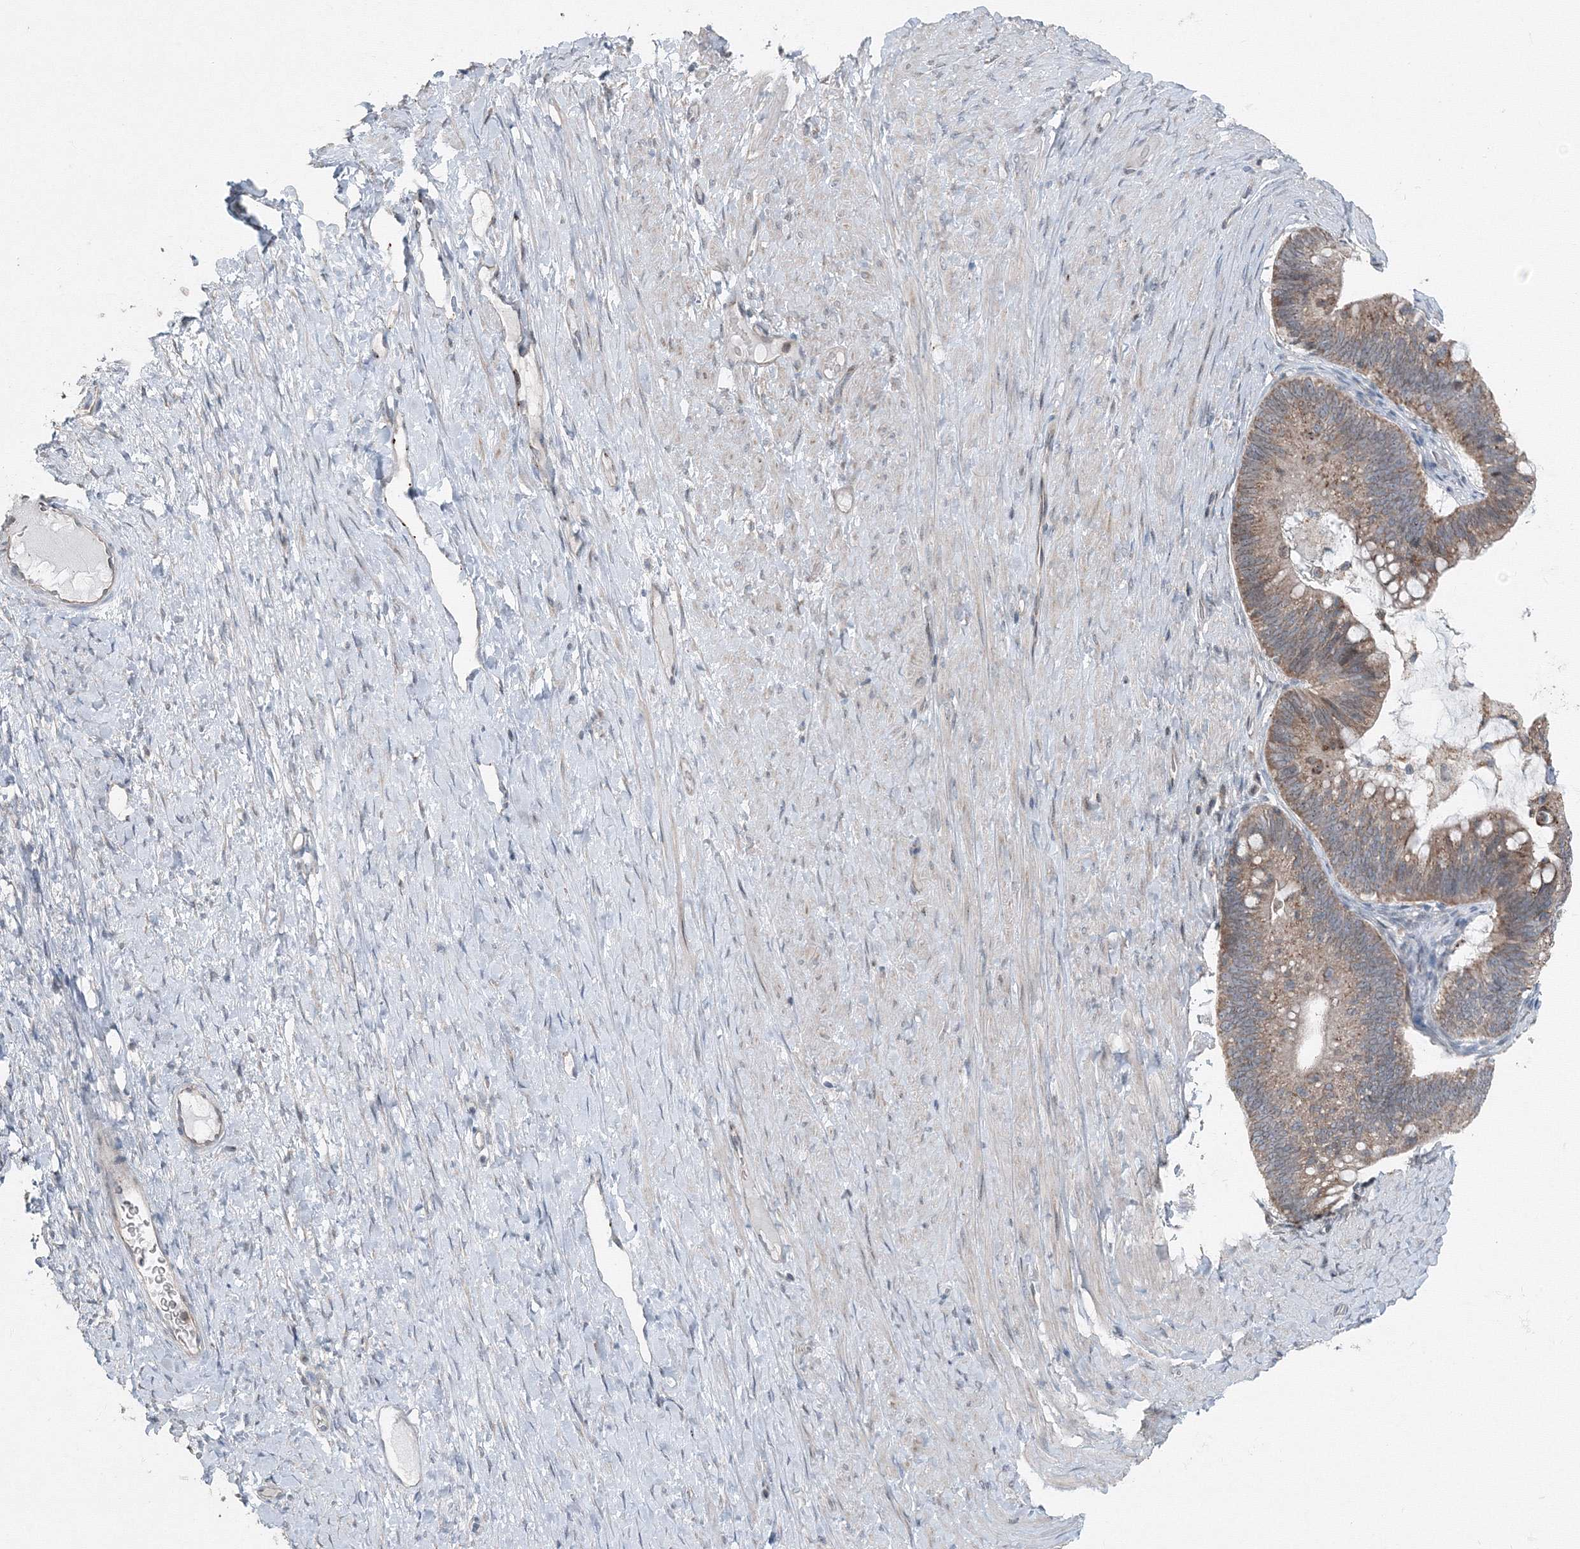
{"staining": {"intensity": "weak", "quantity": ">75%", "location": "cytoplasmic/membranous"}, "tissue": "ovarian cancer", "cell_type": "Tumor cells", "image_type": "cancer", "snomed": [{"axis": "morphology", "description": "Cystadenocarcinoma, mucinous, NOS"}, {"axis": "topography", "description": "Ovary"}], "caption": "IHC of human ovarian cancer displays low levels of weak cytoplasmic/membranous staining in approximately >75% of tumor cells.", "gene": "AASDH", "patient": {"sex": "female", "age": 61}}